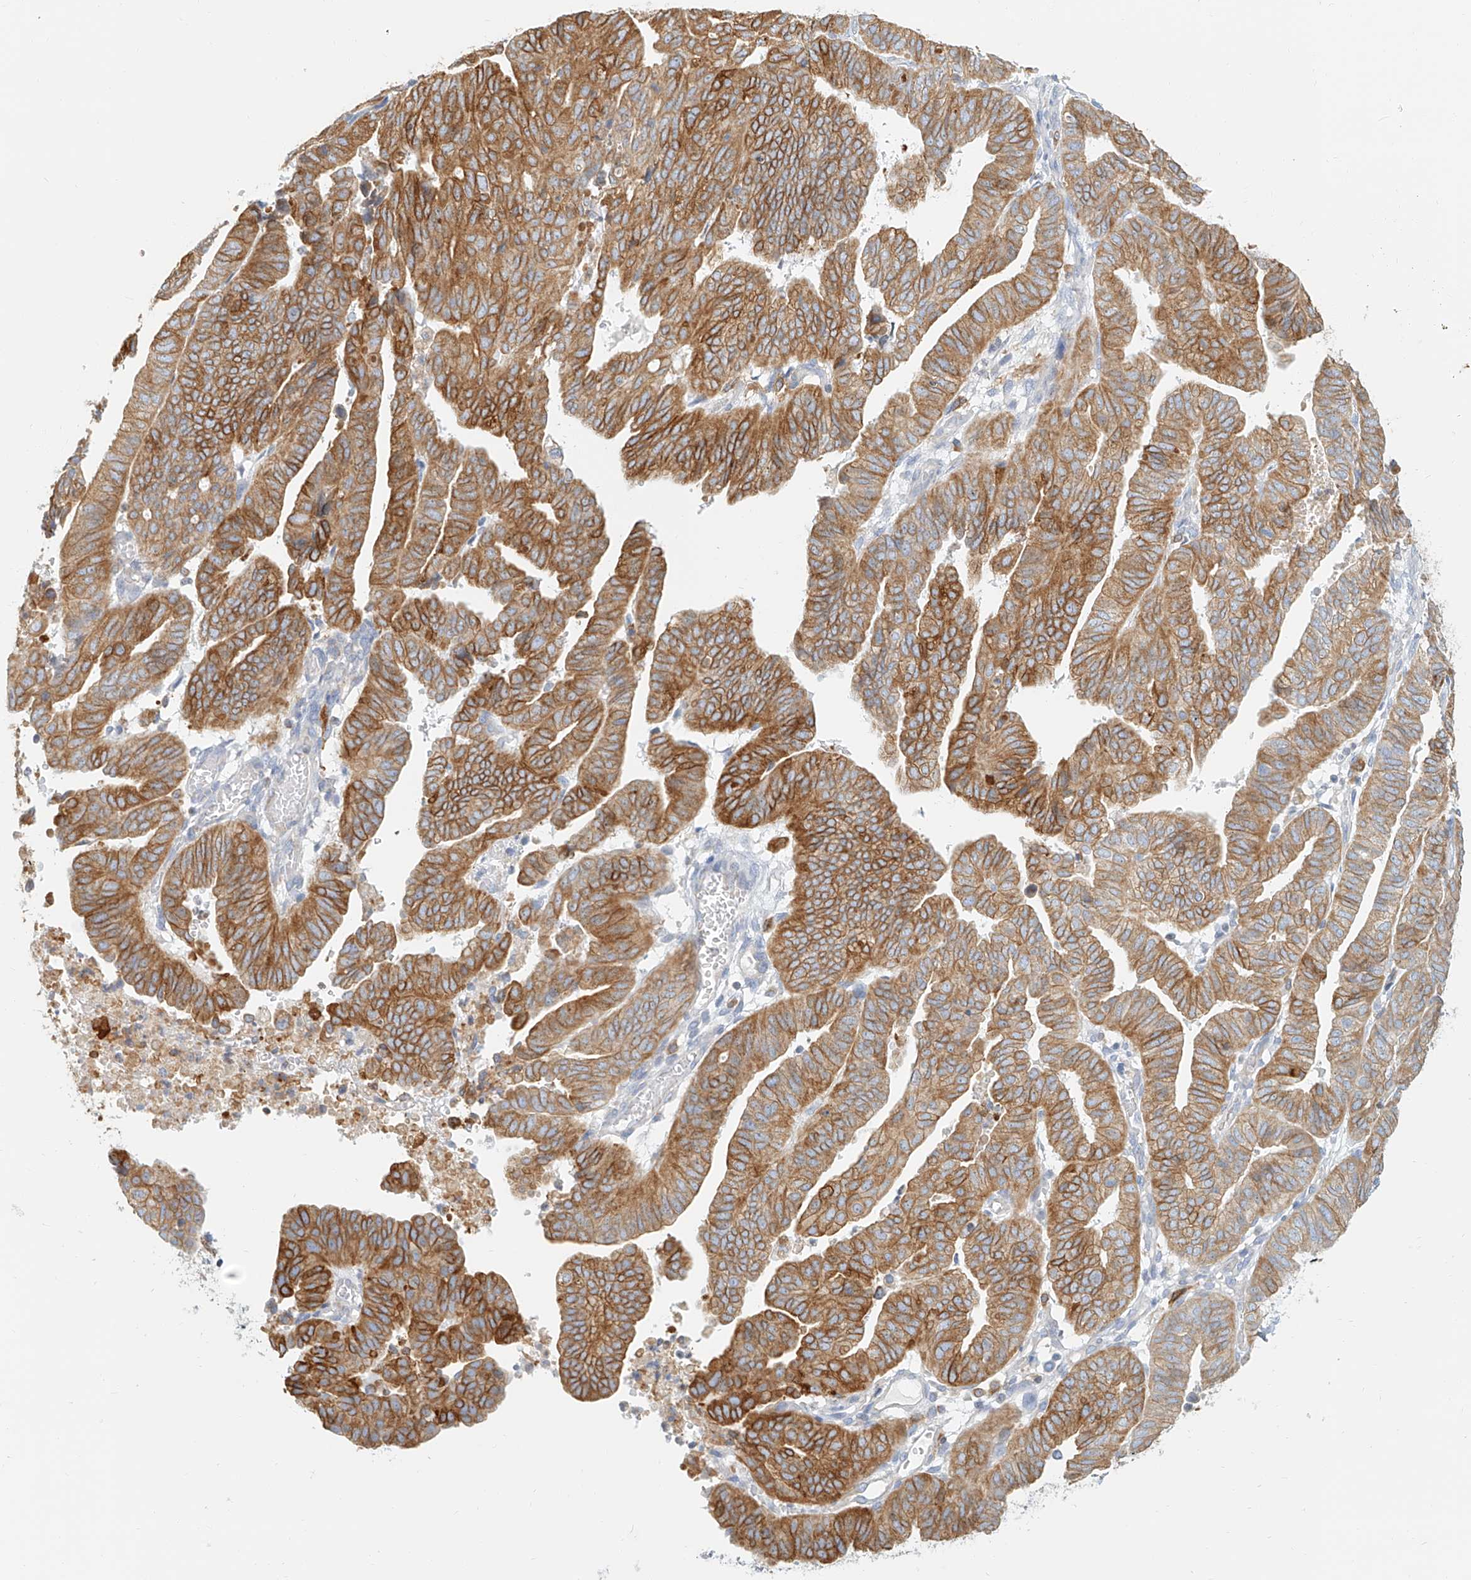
{"staining": {"intensity": "moderate", "quantity": ">75%", "location": "cytoplasmic/membranous"}, "tissue": "endometrial cancer", "cell_type": "Tumor cells", "image_type": "cancer", "snomed": [{"axis": "morphology", "description": "Adenocarcinoma, NOS"}, {"axis": "topography", "description": "Uterus"}], "caption": "An image showing moderate cytoplasmic/membranous staining in approximately >75% of tumor cells in endometrial cancer (adenocarcinoma), as visualized by brown immunohistochemical staining.", "gene": "DHRS7", "patient": {"sex": "female", "age": 77}}